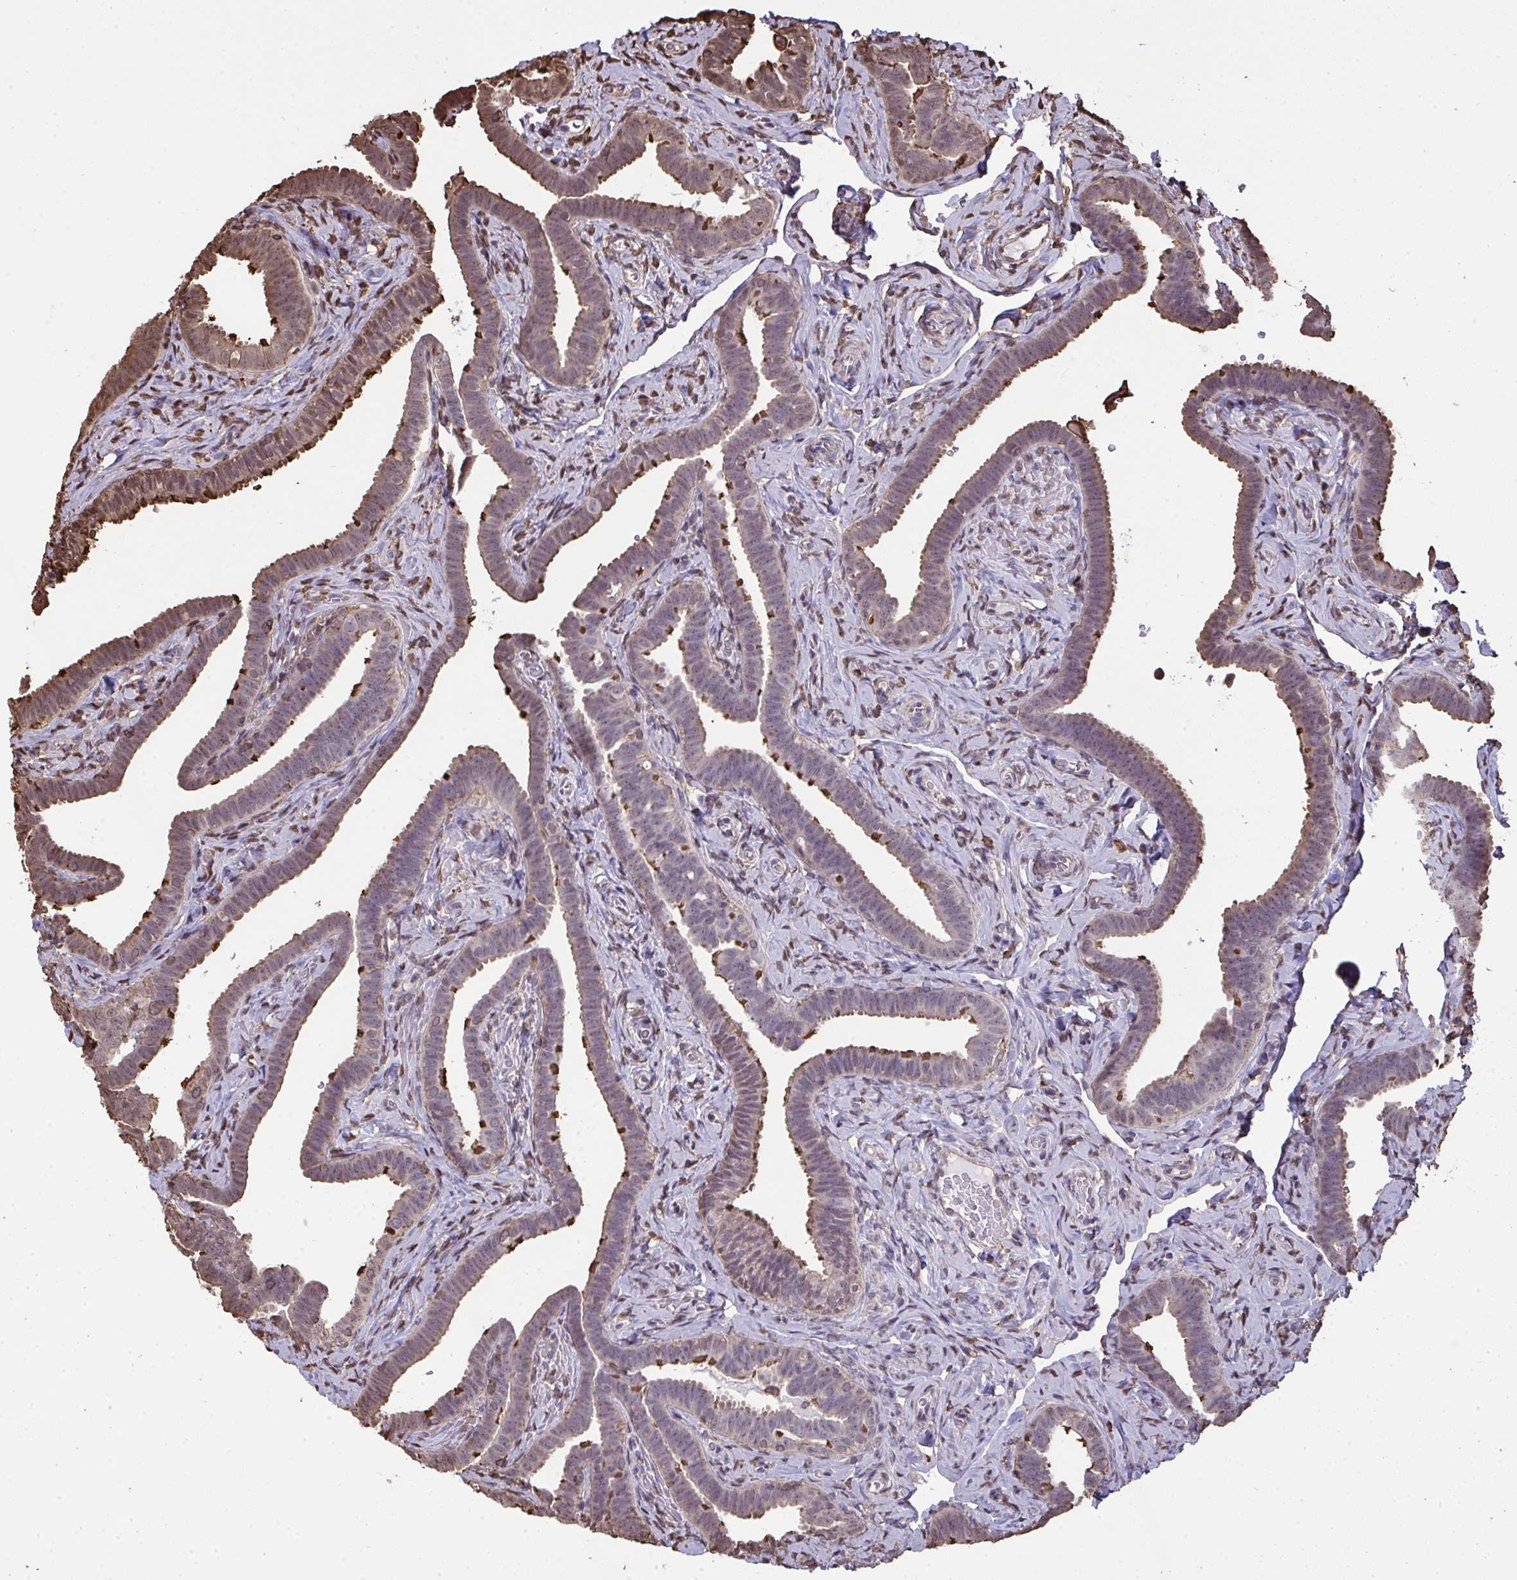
{"staining": {"intensity": "moderate", "quantity": "25%-75%", "location": "cytoplasmic/membranous"}, "tissue": "fallopian tube", "cell_type": "Glandular cells", "image_type": "normal", "snomed": [{"axis": "morphology", "description": "Normal tissue, NOS"}, {"axis": "topography", "description": "Fallopian tube"}], "caption": "Glandular cells display moderate cytoplasmic/membranous staining in about 25%-75% of cells in benign fallopian tube.", "gene": "ANXA5", "patient": {"sex": "female", "age": 69}}